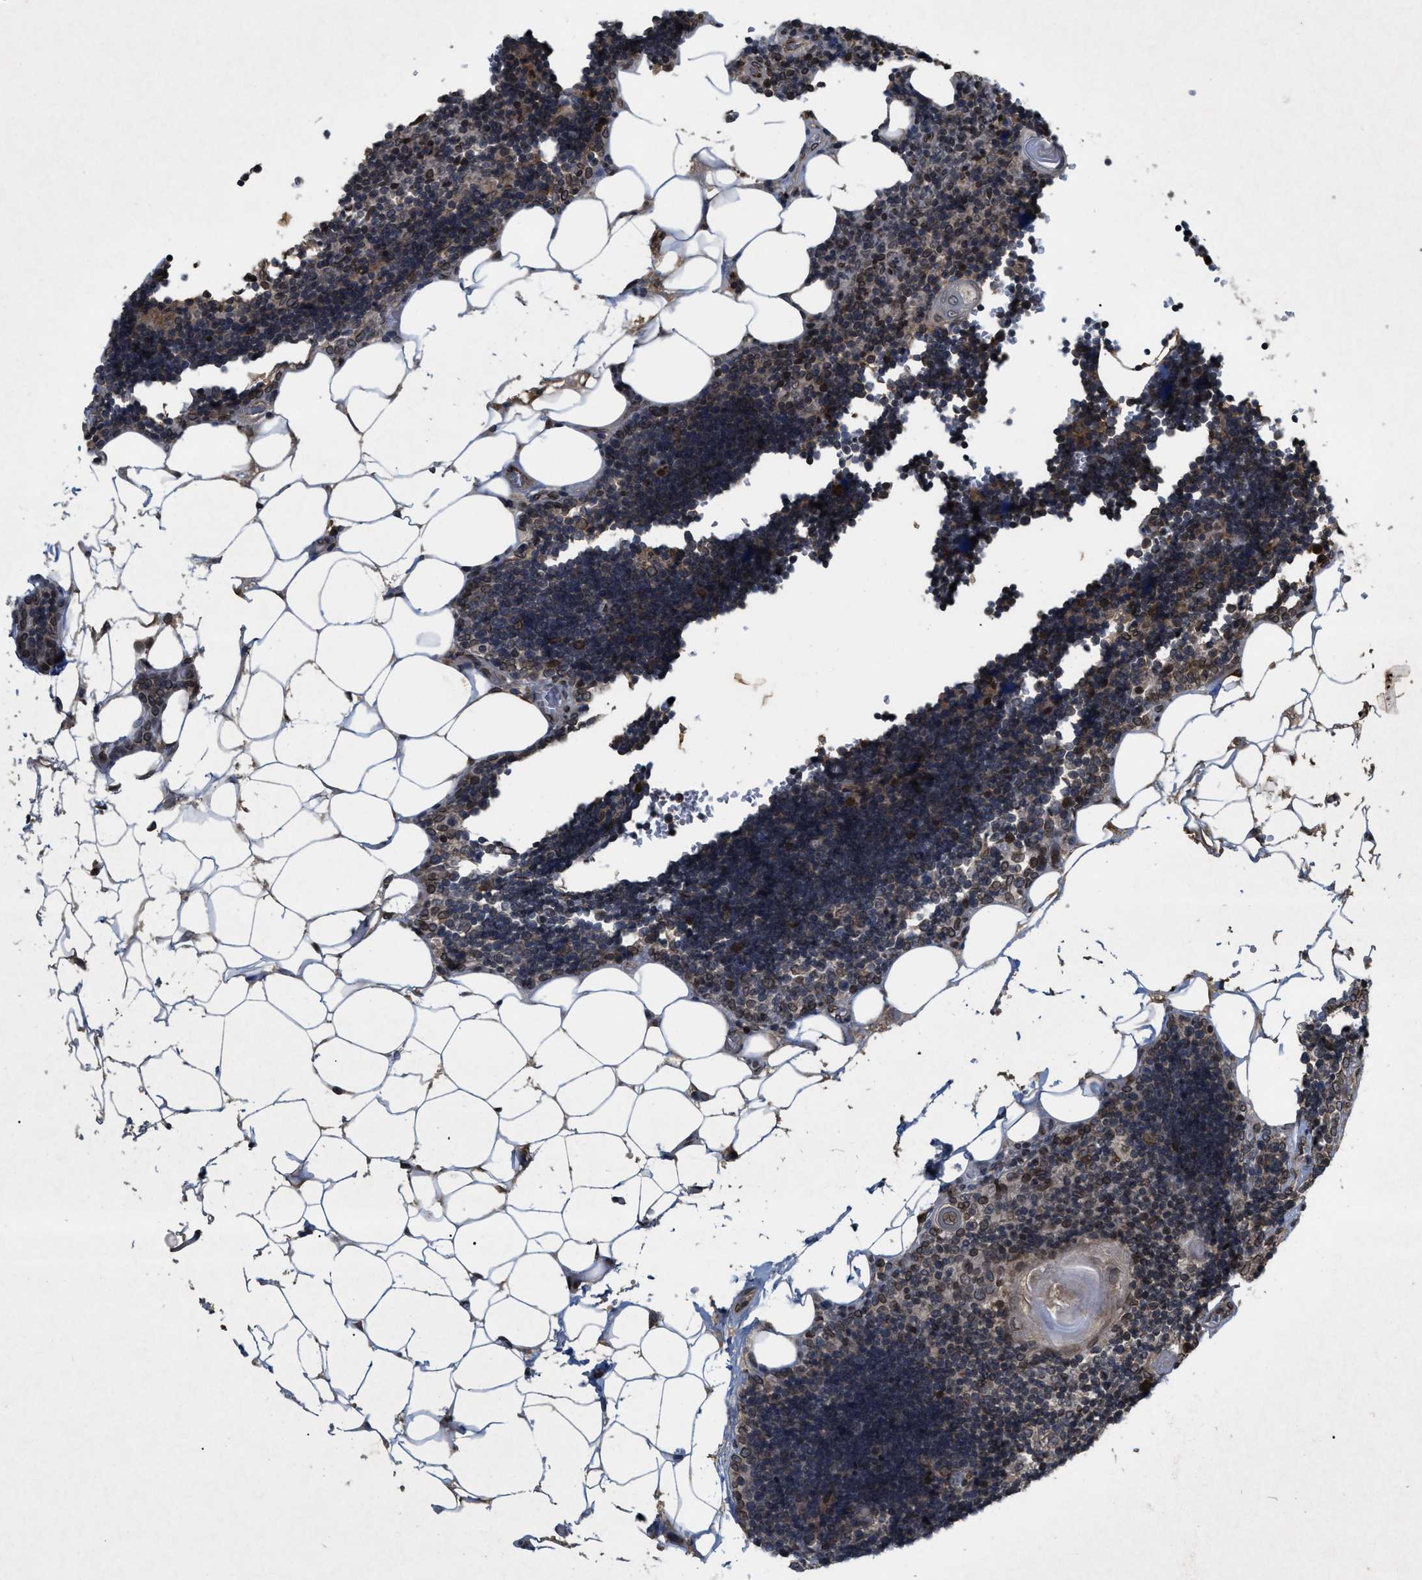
{"staining": {"intensity": "moderate", "quantity": "<25%", "location": "nuclear"}, "tissue": "lymph node", "cell_type": "Germinal center cells", "image_type": "normal", "snomed": [{"axis": "morphology", "description": "Normal tissue, NOS"}, {"axis": "topography", "description": "Lymph node"}], "caption": "Benign lymph node was stained to show a protein in brown. There is low levels of moderate nuclear expression in about <25% of germinal center cells.", "gene": "CRY1", "patient": {"sex": "male", "age": 33}}